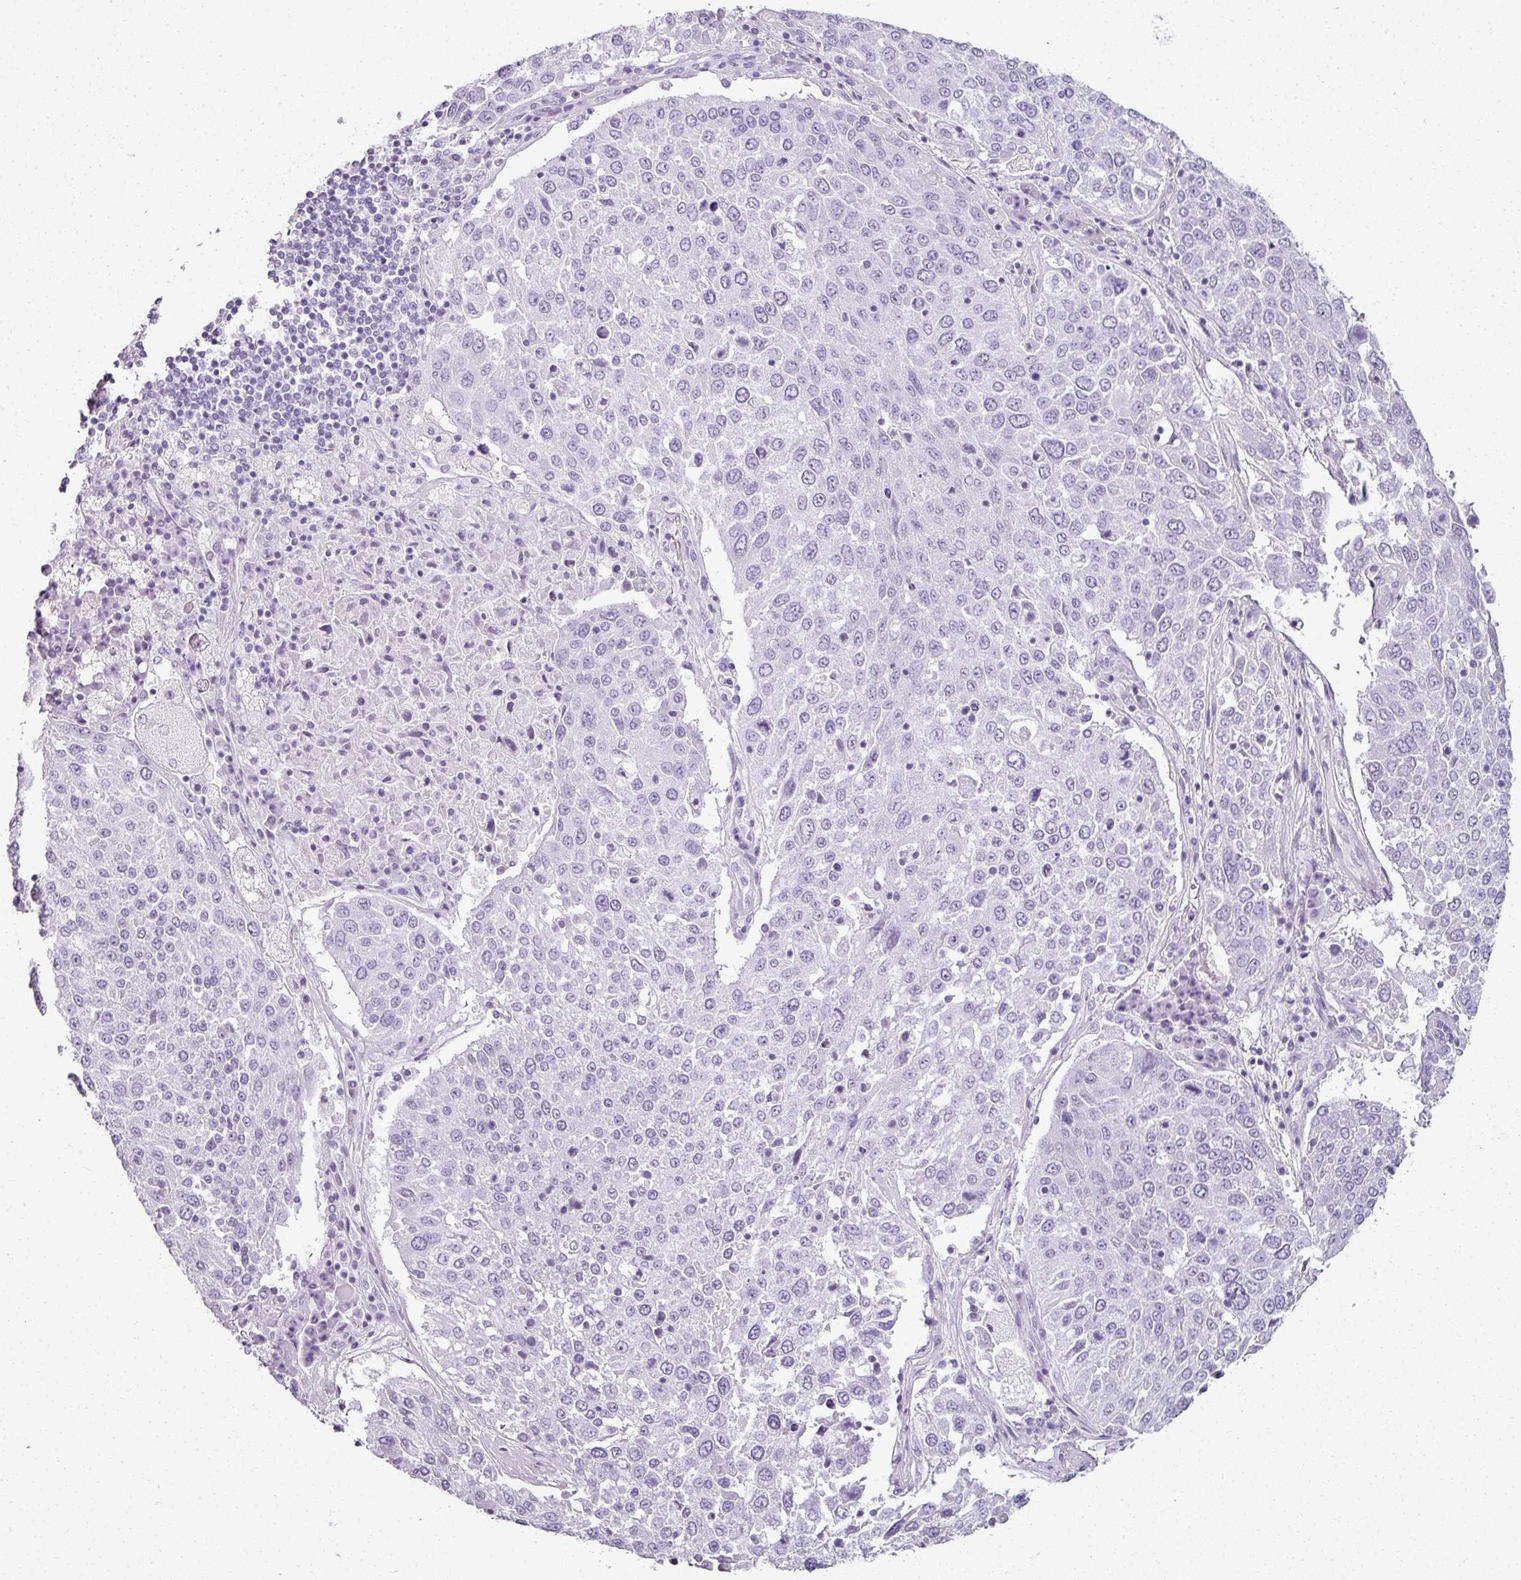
{"staining": {"intensity": "negative", "quantity": "none", "location": "none"}, "tissue": "lung cancer", "cell_type": "Tumor cells", "image_type": "cancer", "snomed": [{"axis": "morphology", "description": "Squamous cell carcinoma, NOS"}, {"axis": "topography", "description": "Lung"}], "caption": "This is an immunohistochemistry image of human lung cancer (squamous cell carcinoma). There is no positivity in tumor cells.", "gene": "SCT", "patient": {"sex": "male", "age": 65}}